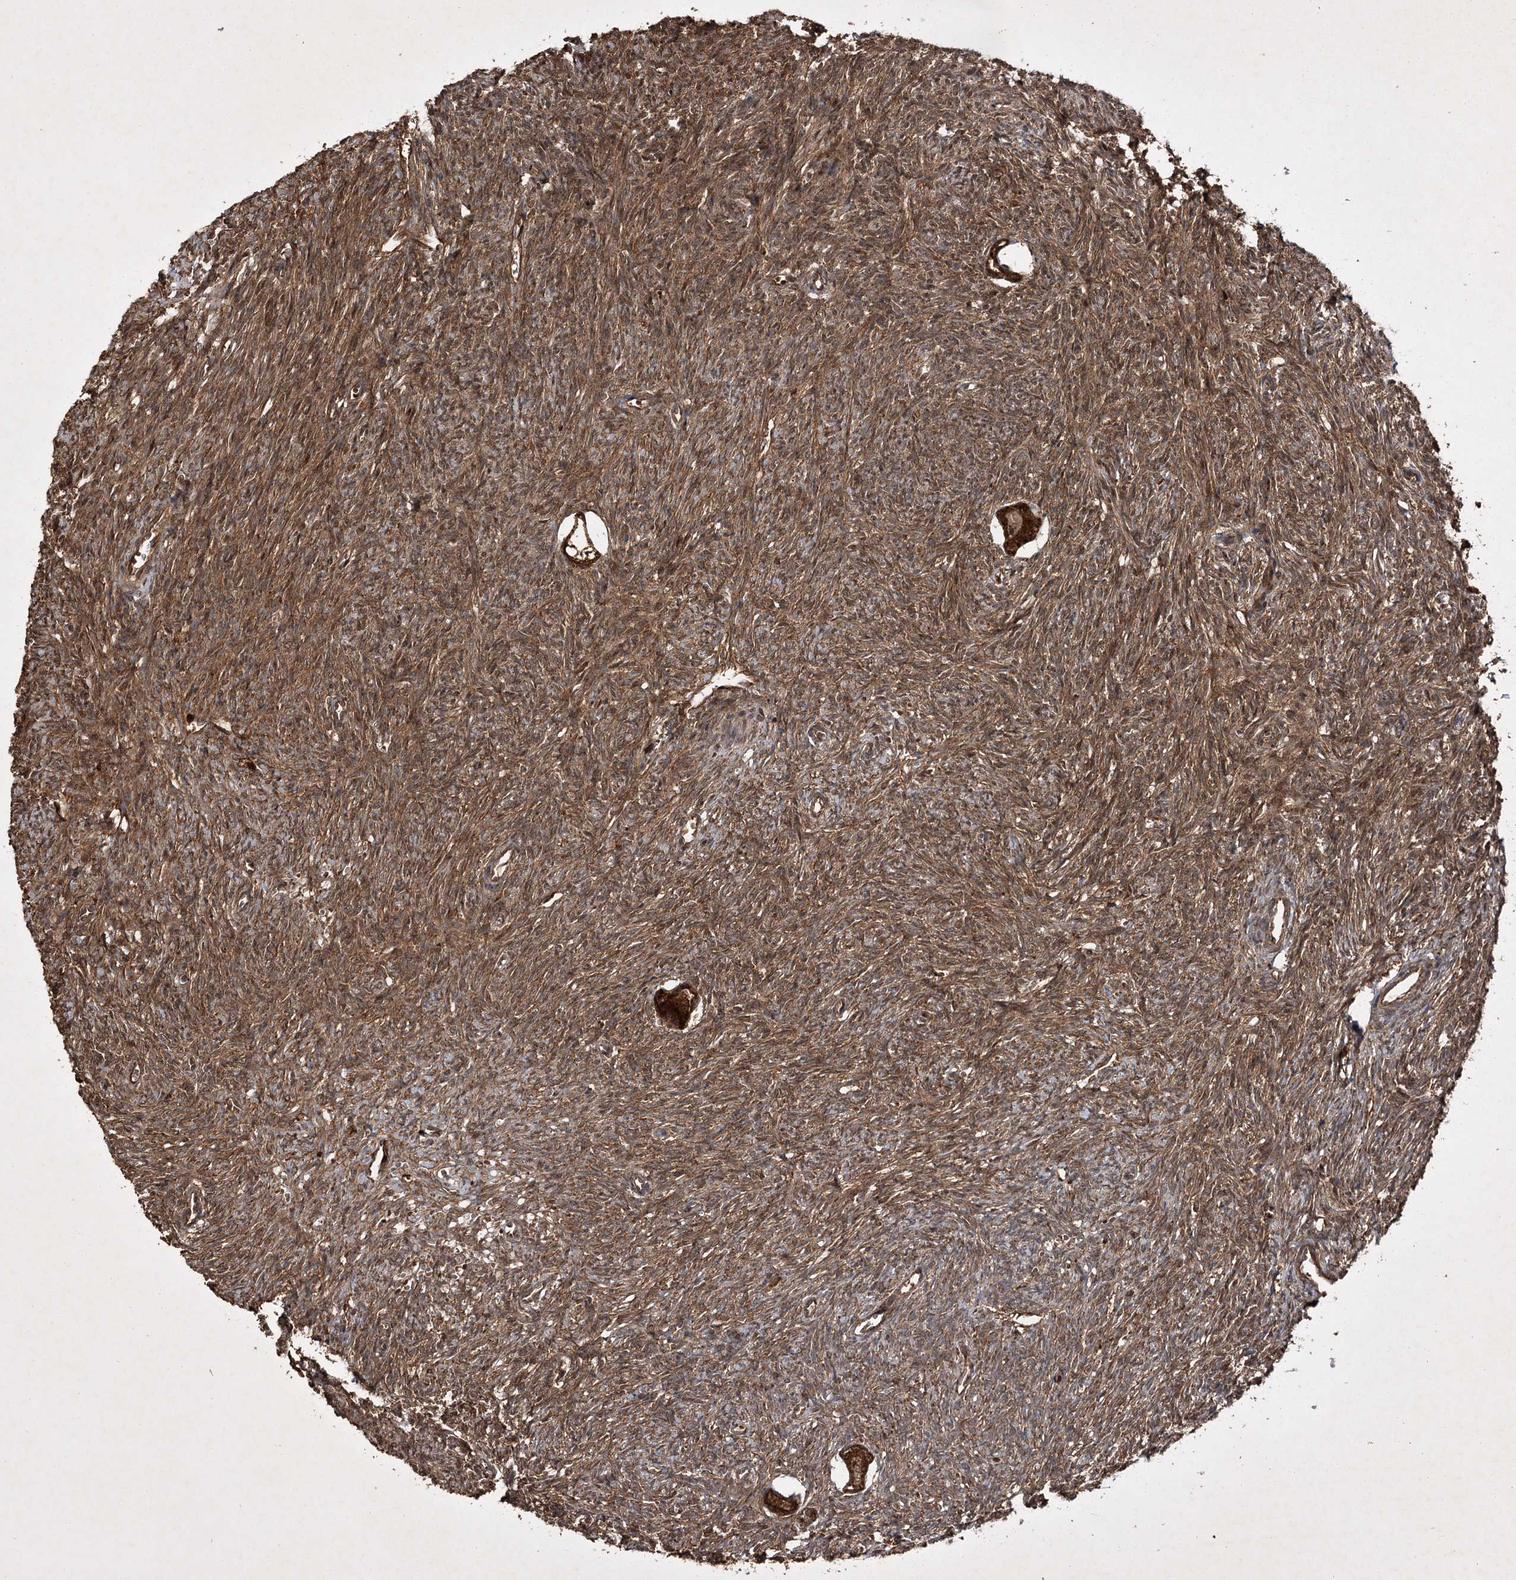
{"staining": {"intensity": "strong", "quantity": ">75%", "location": "cytoplasmic/membranous"}, "tissue": "ovary", "cell_type": "Follicle cells", "image_type": "normal", "snomed": [{"axis": "morphology", "description": "Normal tissue, NOS"}, {"axis": "topography", "description": "Ovary"}], "caption": "Follicle cells show high levels of strong cytoplasmic/membranous positivity in approximately >75% of cells in benign human ovary. (IHC, brightfield microscopy, high magnification).", "gene": "DNAJC13", "patient": {"sex": "female", "age": 27}}